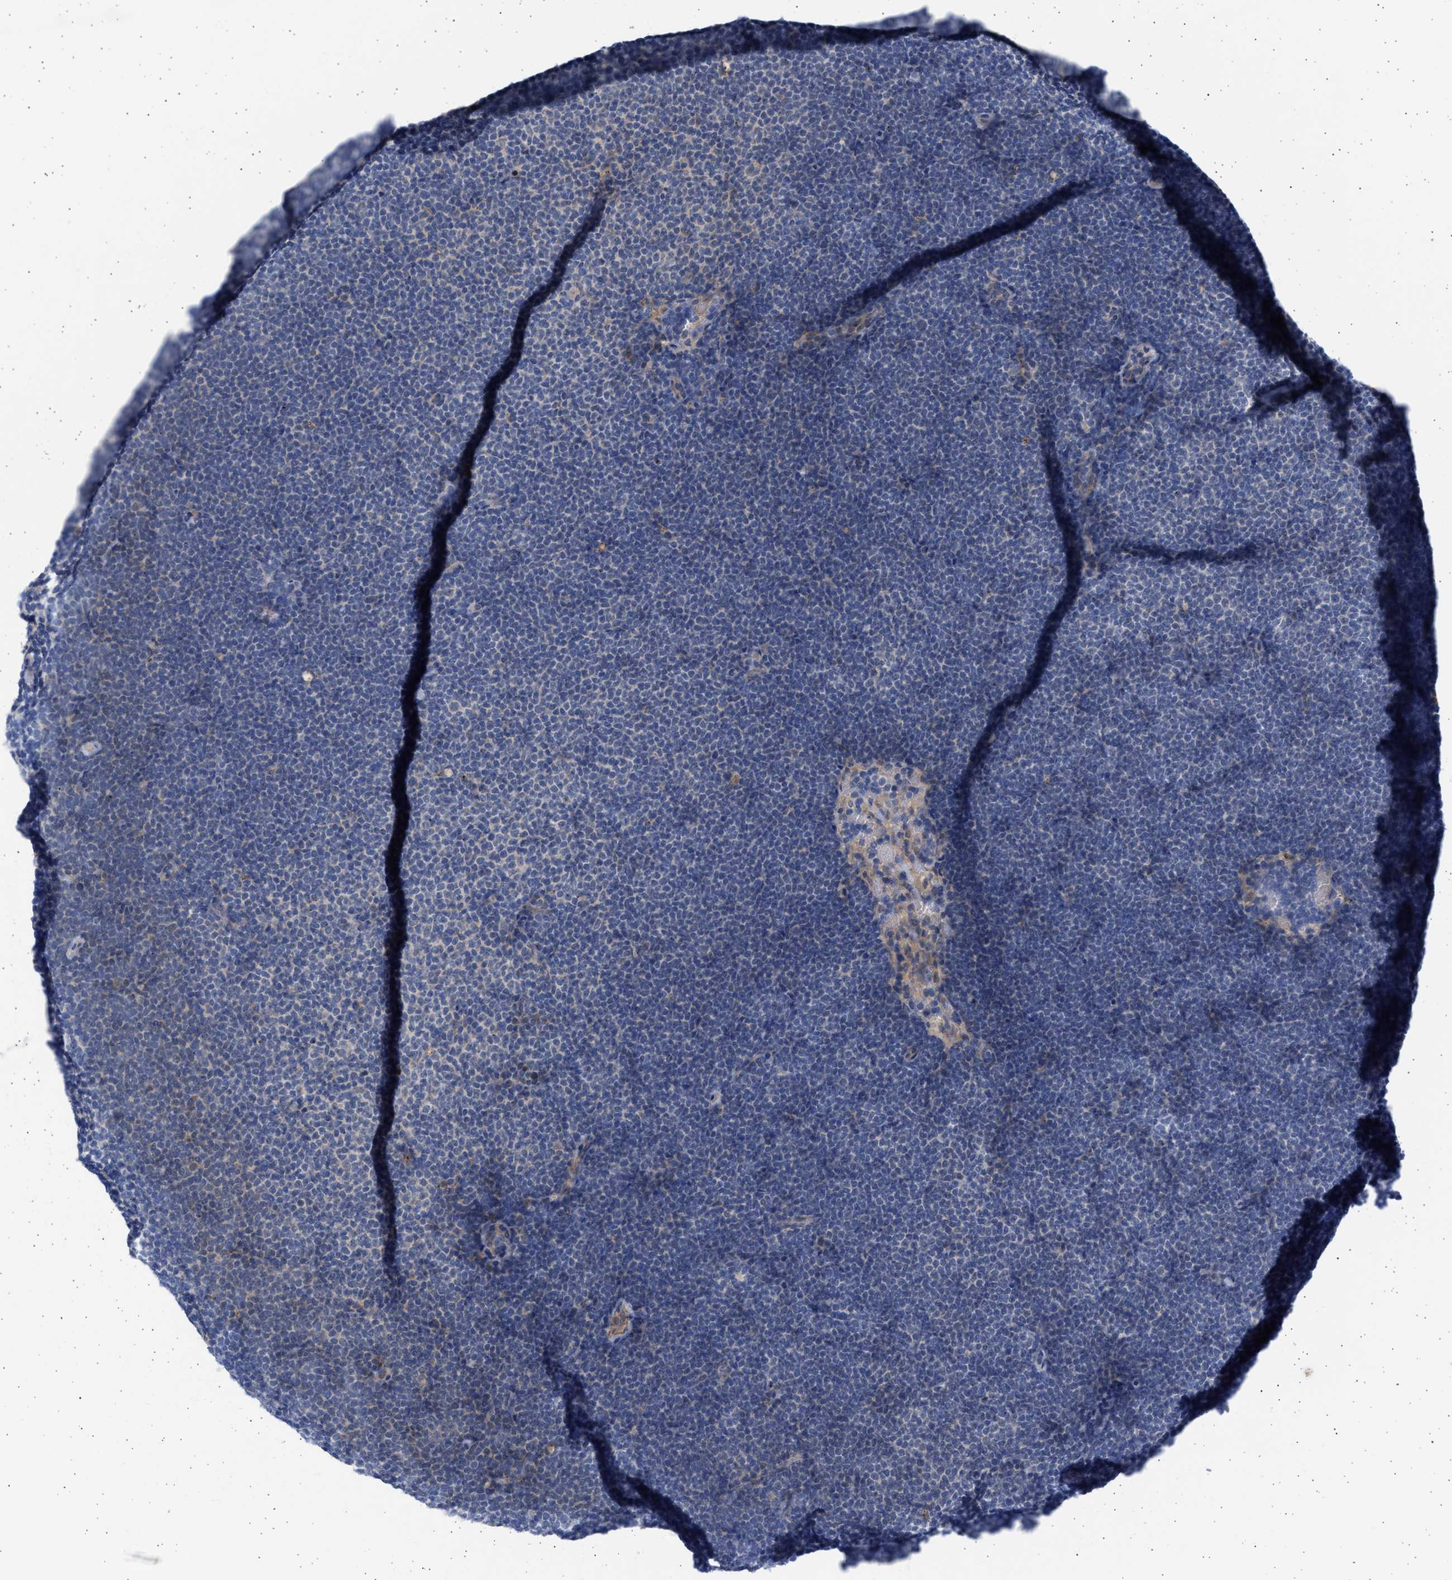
{"staining": {"intensity": "negative", "quantity": "none", "location": "none"}, "tissue": "lymphoma", "cell_type": "Tumor cells", "image_type": "cancer", "snomed": [{"axis": "morphology", "description": "Malignant lymphoma, non-Hodgkin's type, Low grade"}, {"axis": "topography", "description": "Lymph node"}], "caption": "High power microscopy micrograph of an IHC micrograph of low-grade malignant lymphoma, non-Hodgkin's type, revealing no significant staining in tumor cells. (DAB IHC, high magnification).", "gene": "NBR1", "patient": {"sex": "female", "age": 53}}